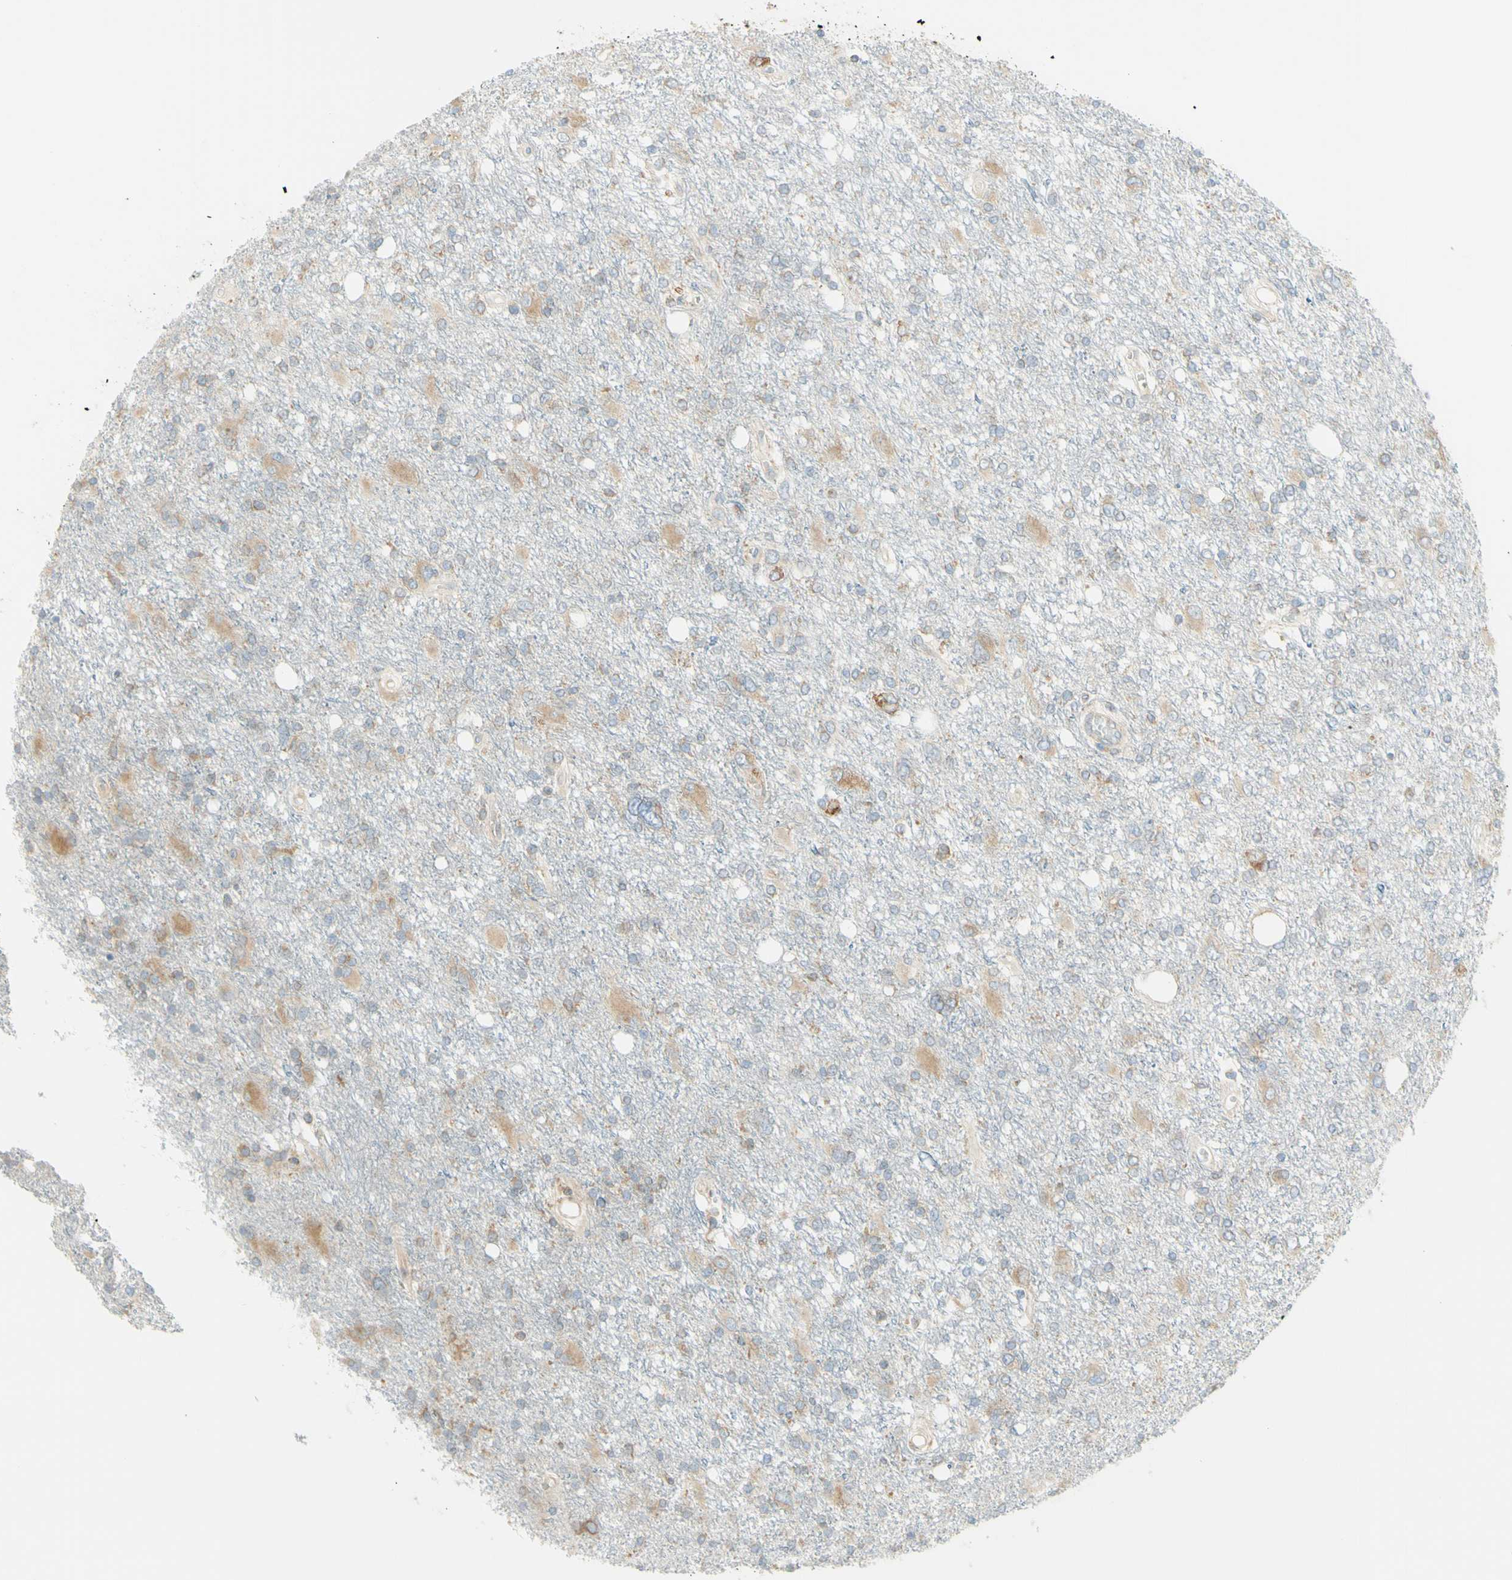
{"staining": {"intensity": "negative", "quantity": "none", "location": "none"}, "tissue": "glioma", "cell_type": "Tumor cells", "image_type": "cancer", "snomed": [{"axis": "morphology", "description": "Glioma, malignant, High grade"}, {"axis": "topography", "description": "Brain"}], "caption": "An immunohistochemistry (IHC) image of glioma is shown. There is no staining in tumor cells of glioma. (DAB immunohistochemistry, high magnification).", "gene": "MANF", "patient": {"sex": "female", "age": 59}}